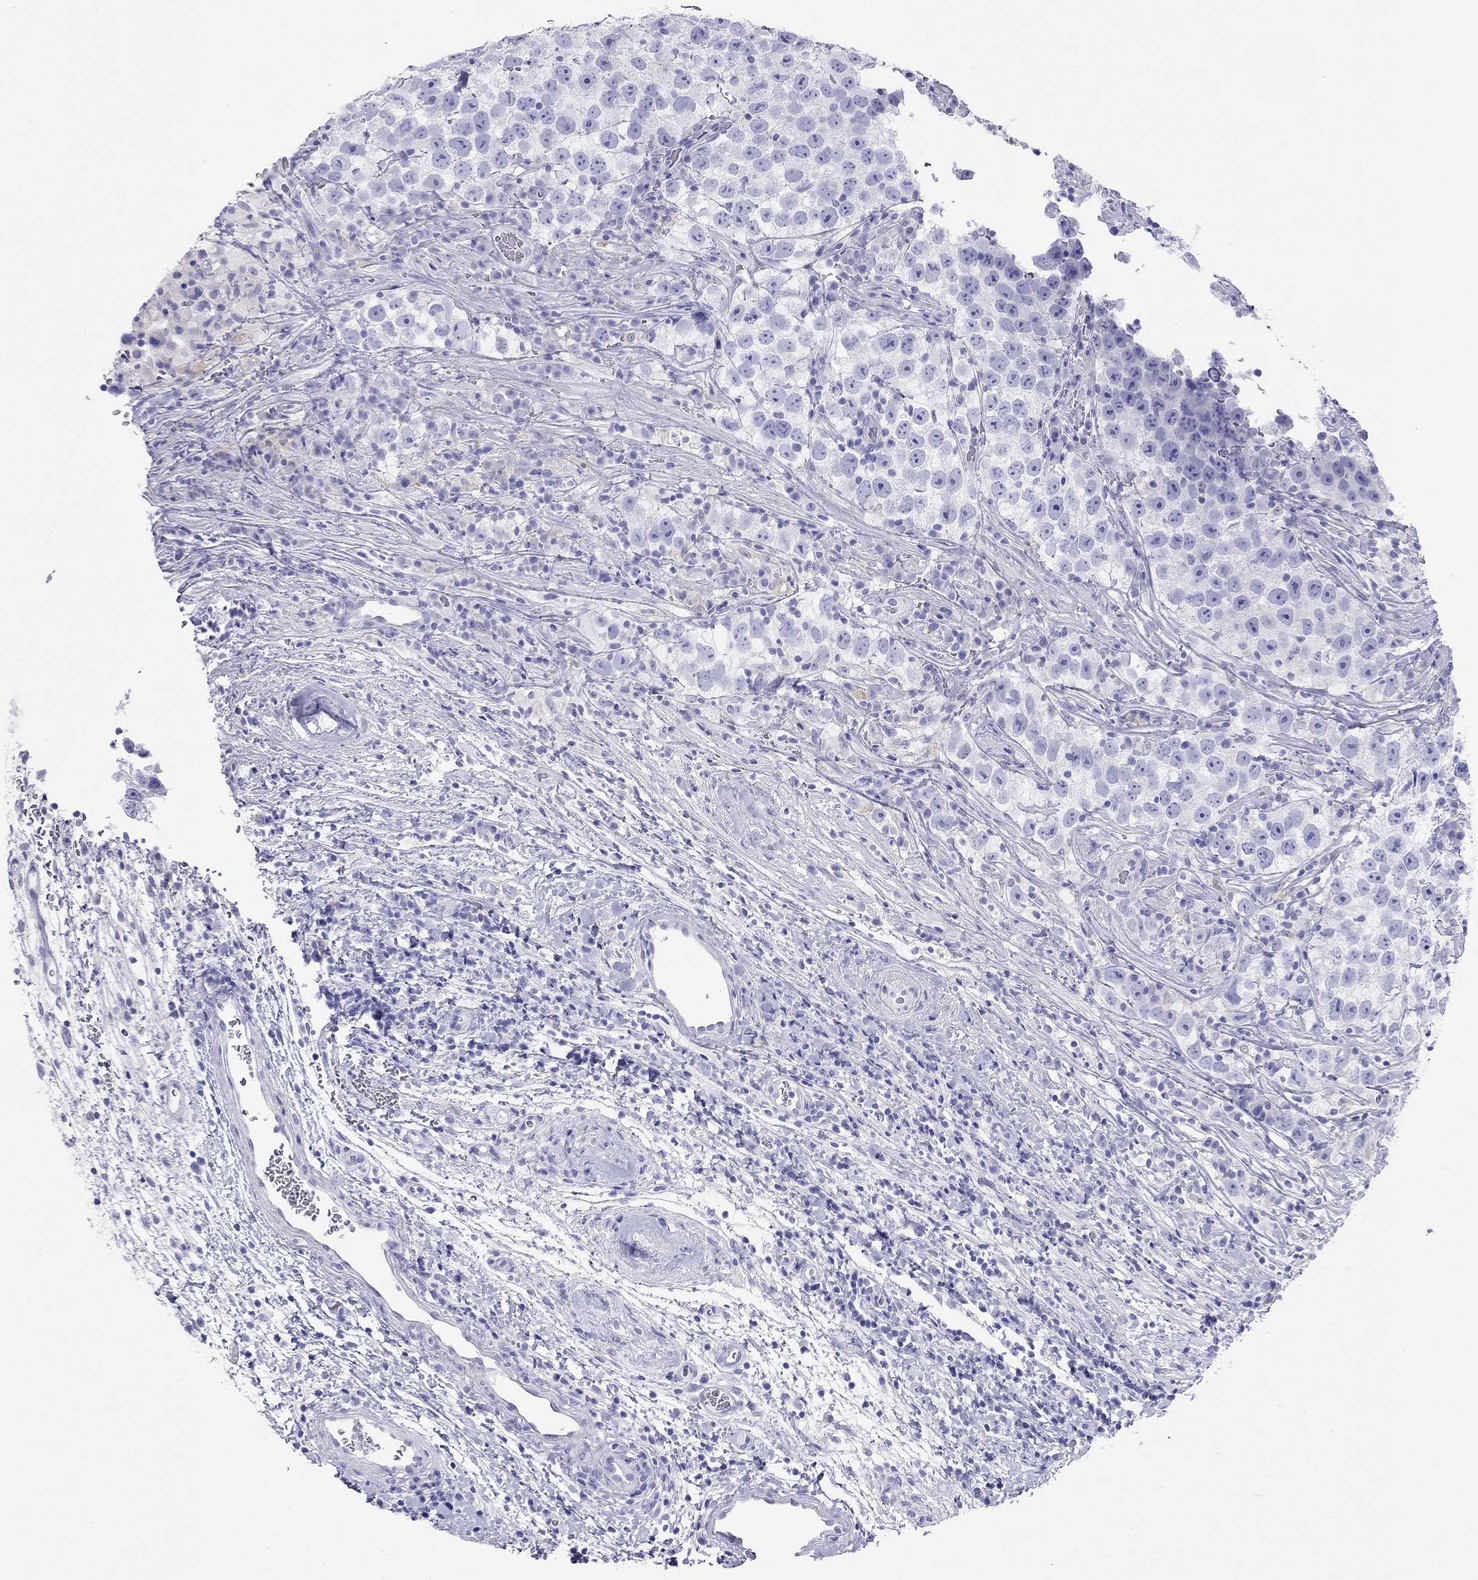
{"staining": {"intensity": "negative", "quantity": "none", "location": "none"}, "tissue": "testis cancer", "cell_type": "Tumor cells", "image_type": "cancer", "snomed": [{"axis": "morphology", "description": "Normal tissue, NOS"}, {"axis": "morphology", "description": "Seminoma, NOS"}, {"axis": "topography", "description": "Testis"}], "caption": "This is an IHC micrograph of human testis seminoma. There is no expression in tumor cells.", "gene": "HLA-DQB2", "patient": {"sex": "male", "age": 31}}